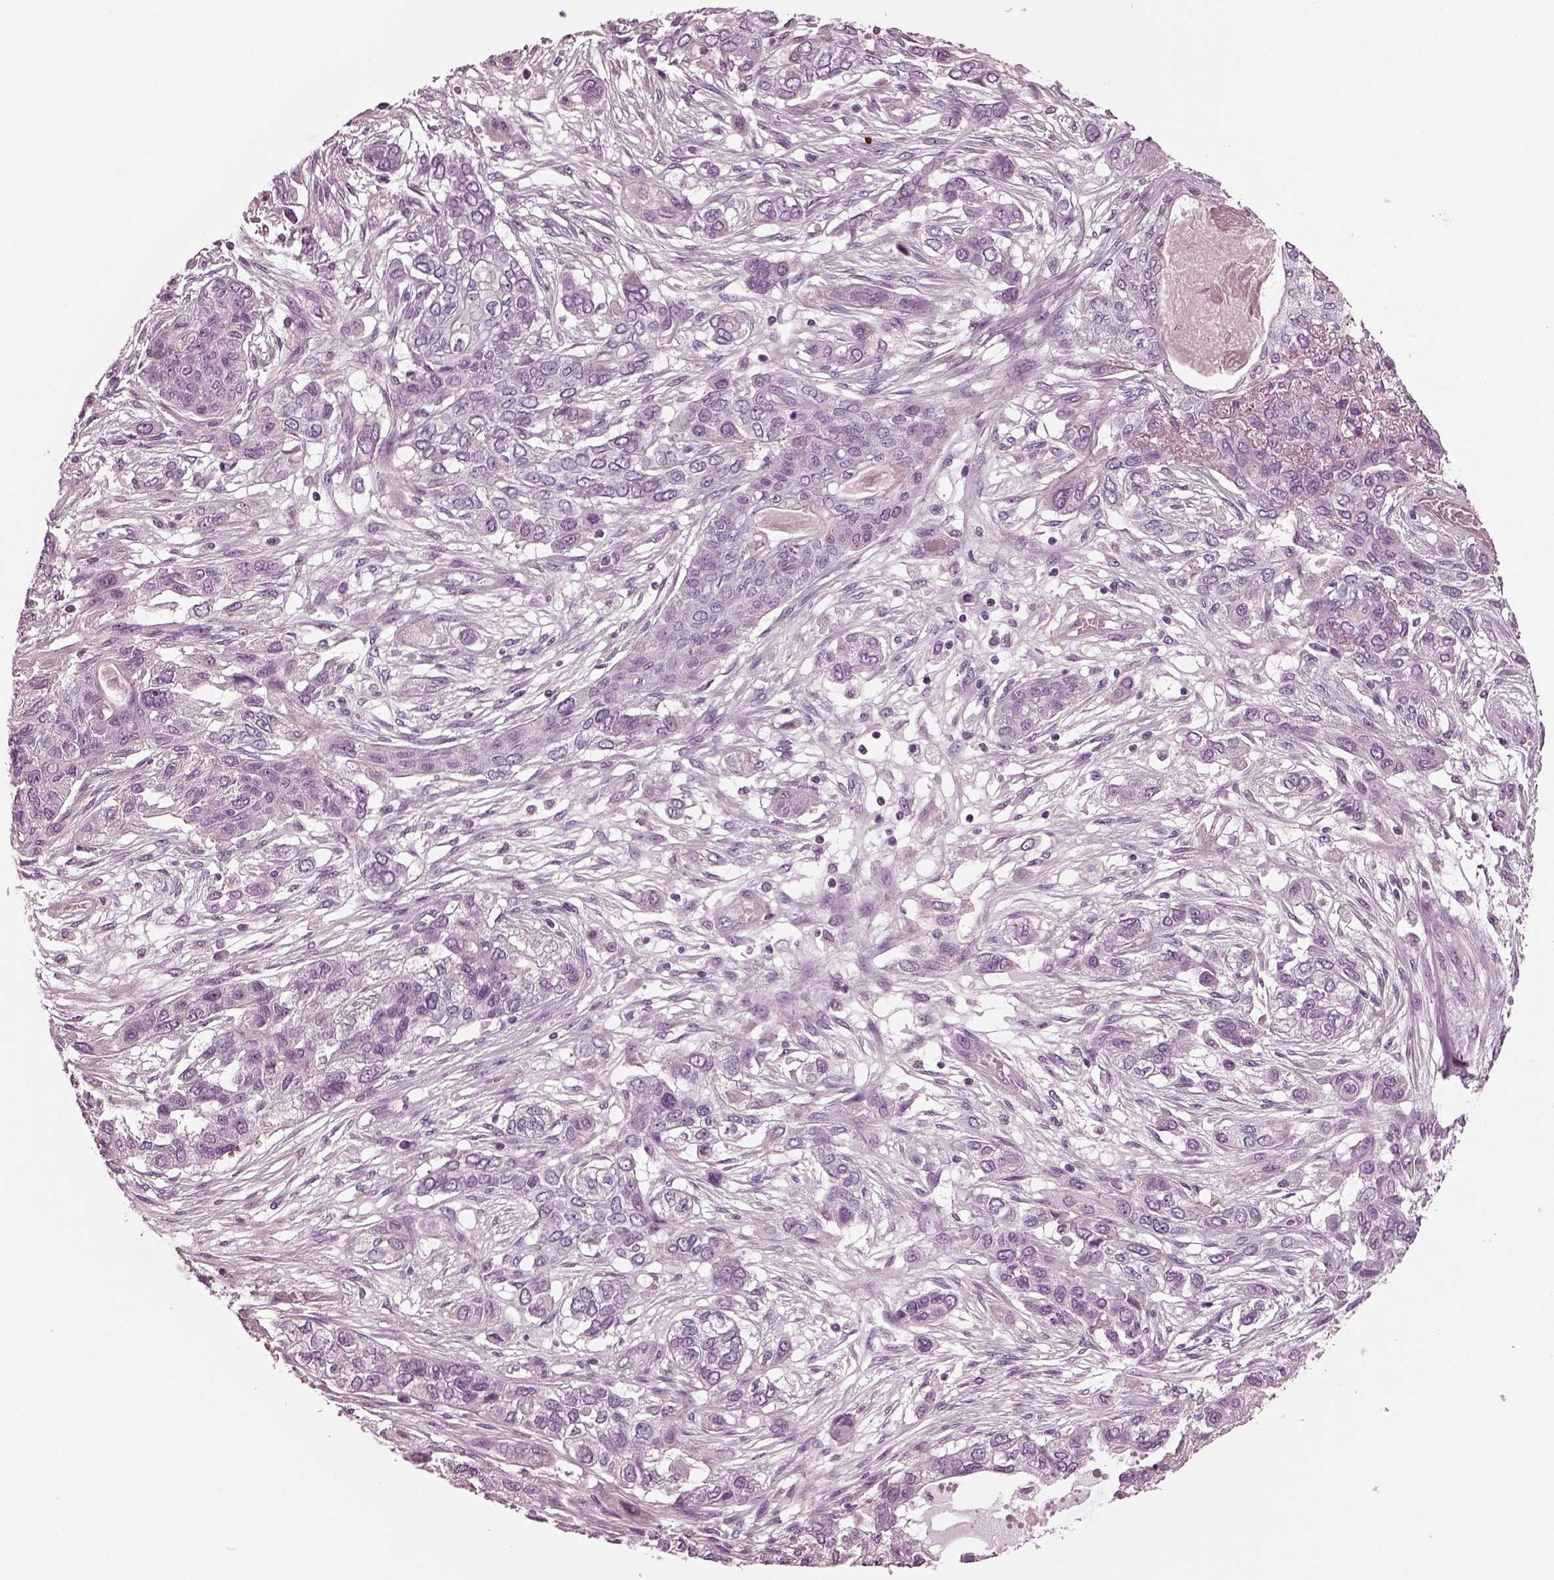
{"staining": {"intensity": "negative", "quantity": "none", "location": "none"}, "tissue": "lung cancer", "cell_type": "Tumor cells", "image_type": "cancer", "snomed": [{"axis": "morphology", "description": "Squamous cell carcinoma, NOS"}, {"axis": "topography", "description": "Lung"}], "caption": "Tumor cells show no significant protein positivity in lung cancer.", "gene": "GDF11", "patient": {"sex": "female", "age": 70}}